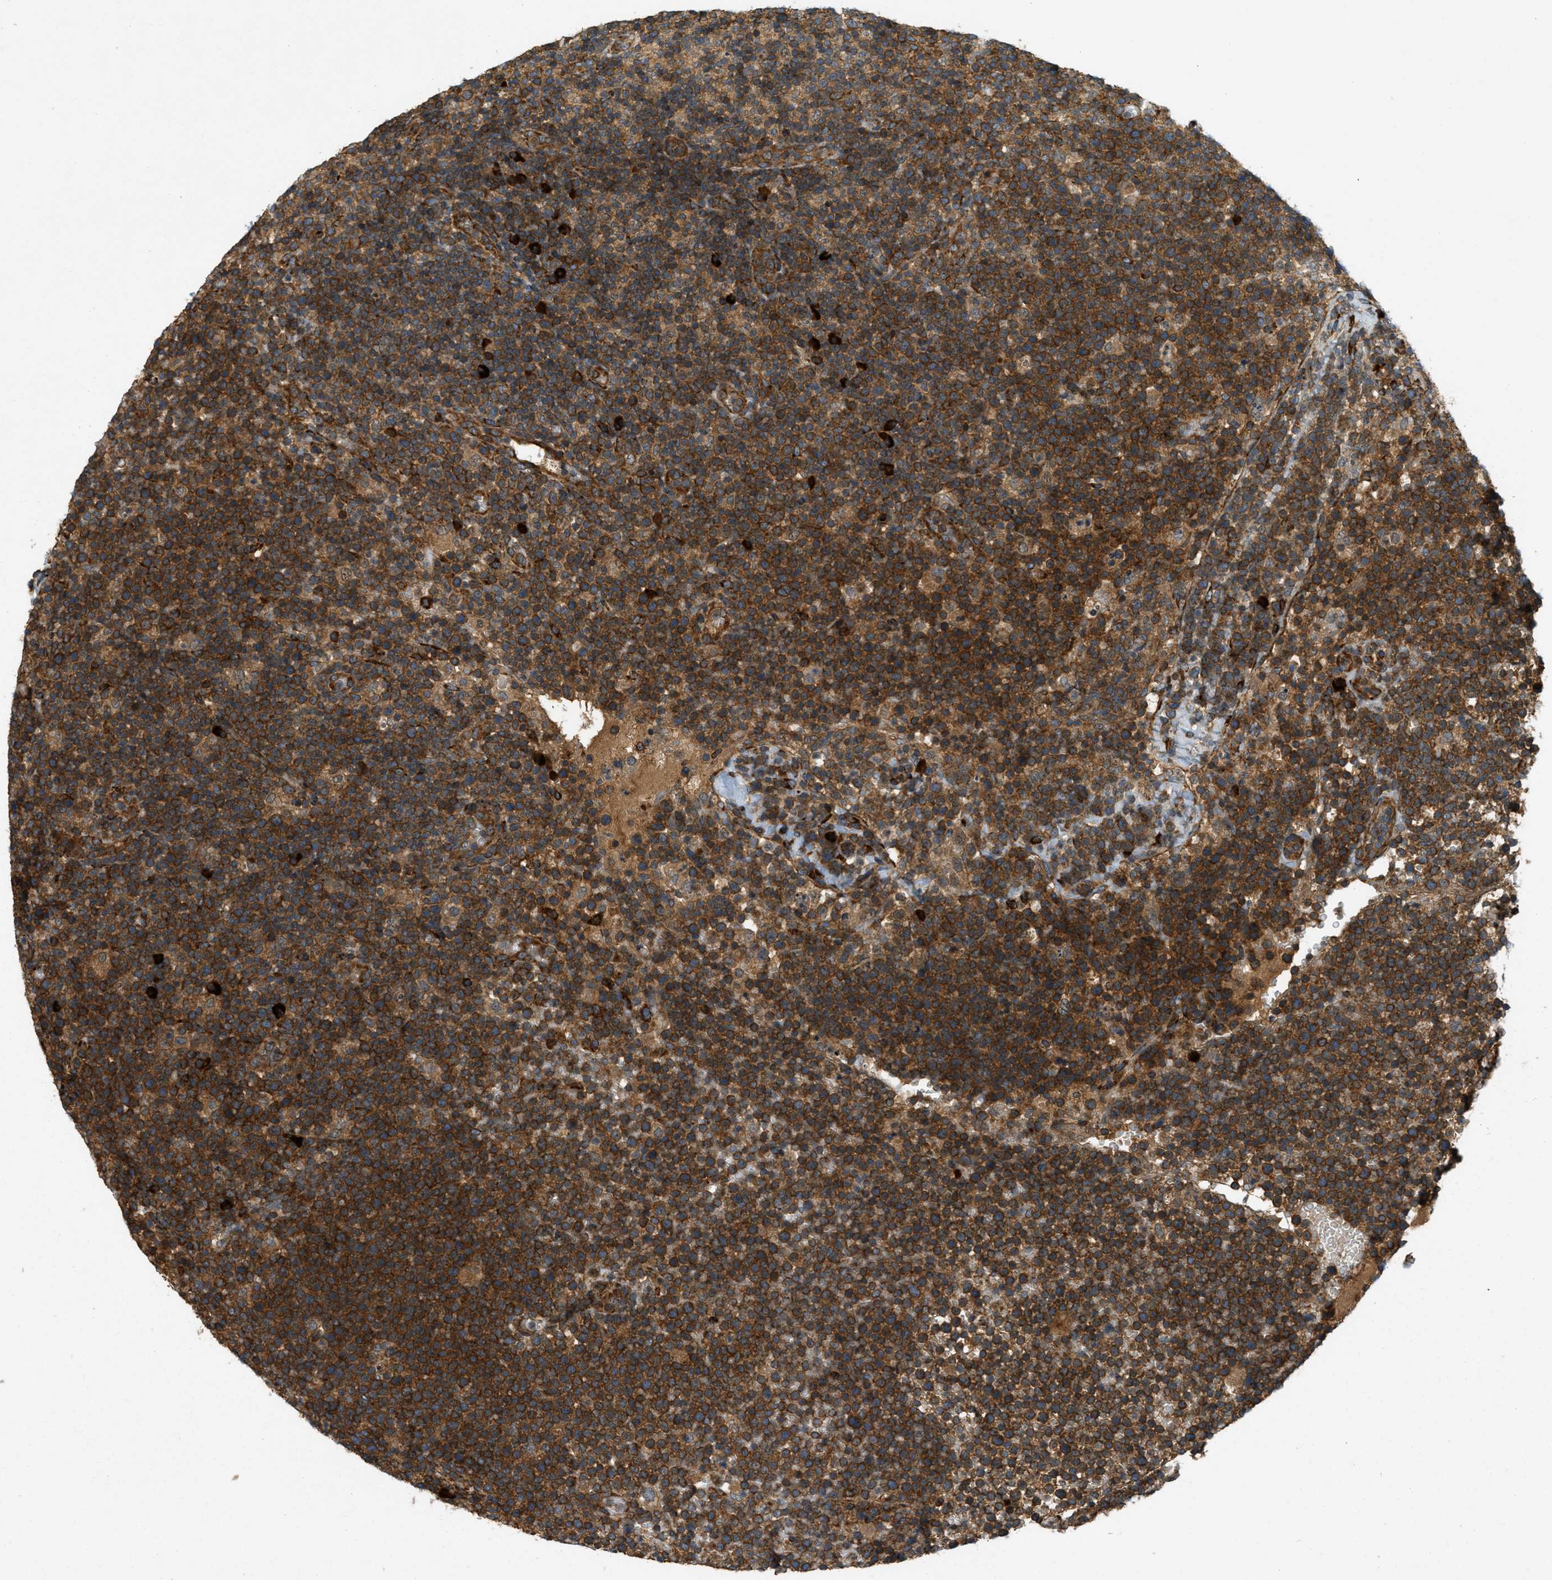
{"staining": {"intensity": "strong", "quantity": ">75%", "location": "cytoplasmic/membranous"}, "tissue": "lymphoma", "cell_type": "Tumor cells", "image_type": "cancer", "snomed": [{"axis": "morphology", "description": "Malignant lymphoma, non-Hodgkin's type, High grade"}, {"axis": "topography", "description": "Lymph node"}], "caption": "A brown stain highlights strong cytoplasmic/membranous staining of a protein in malignant lymphoma, non-Hodgkin's type (high-grade) tumor cells.", "gene": "PCDH18", "patient": {"sex": "male", "age": 61}}